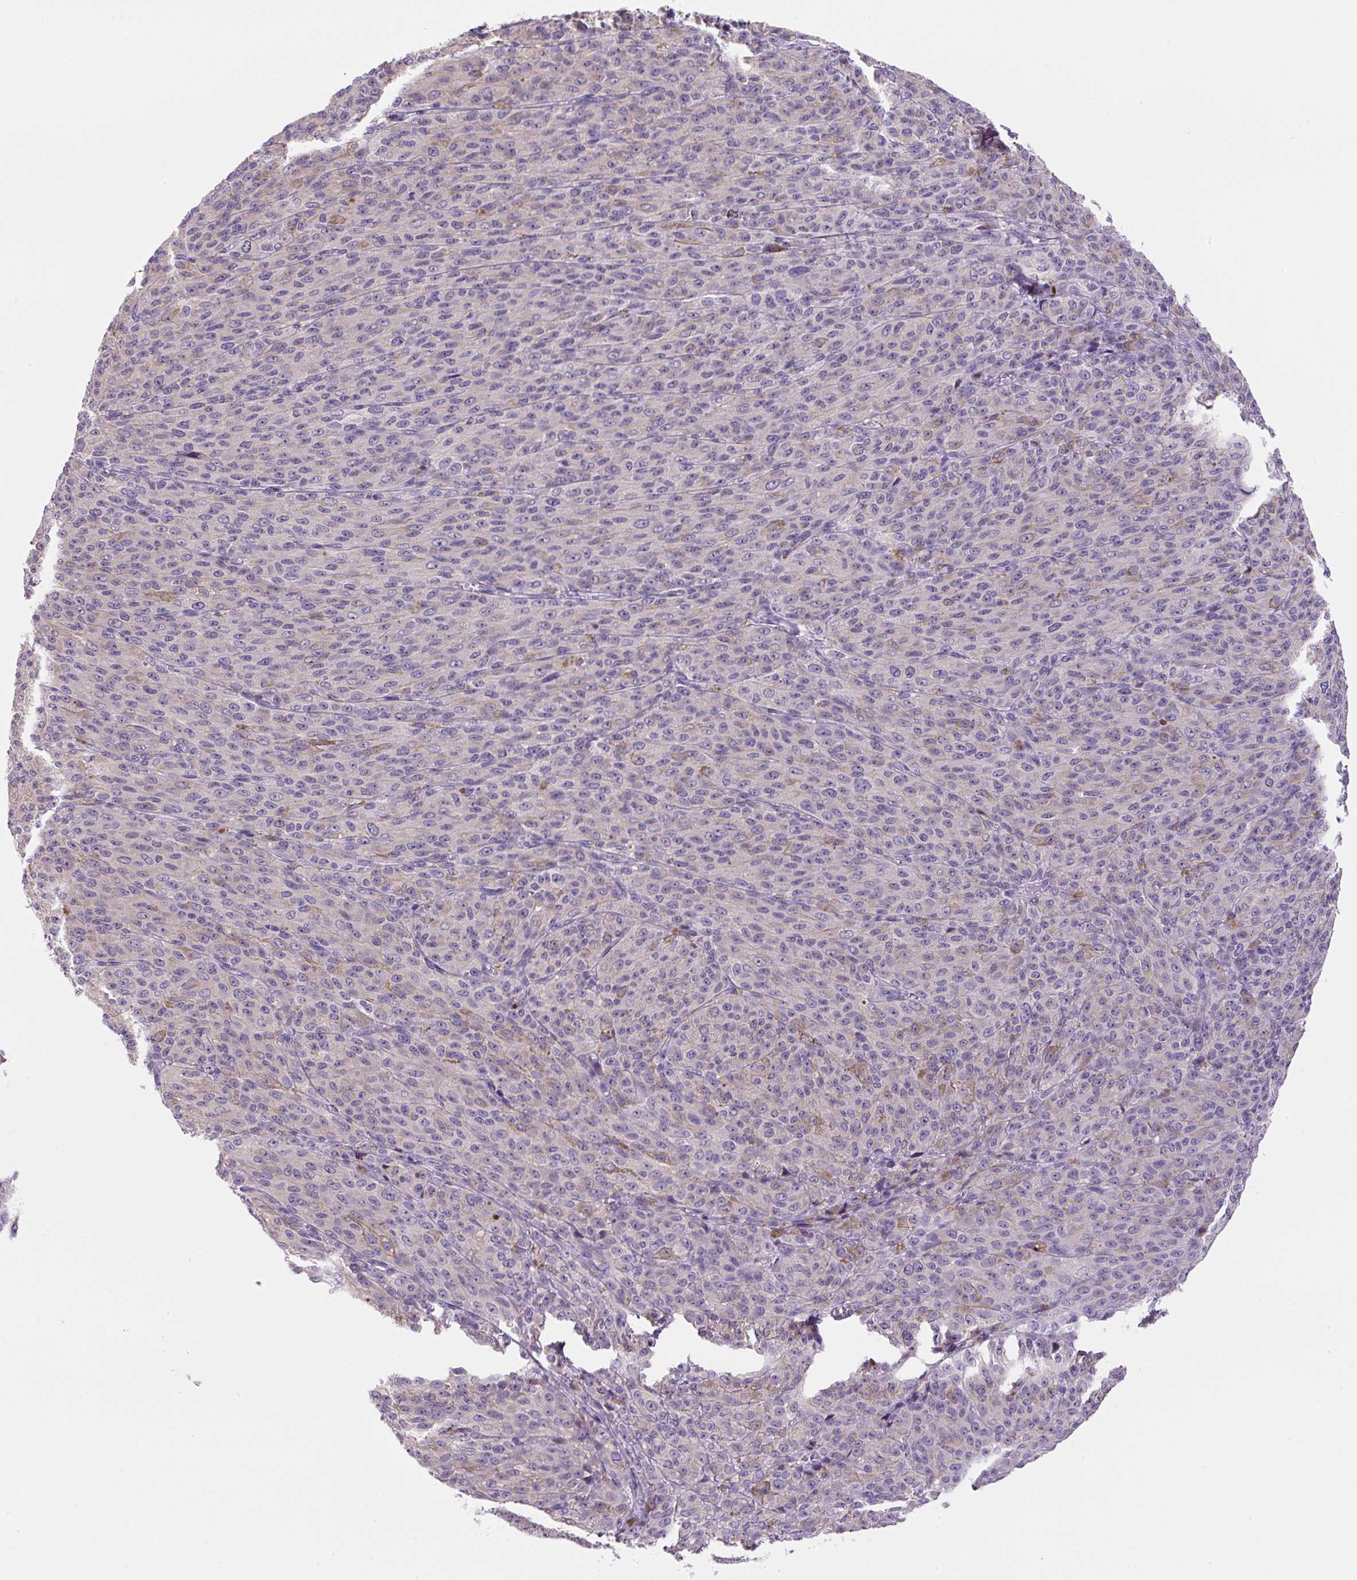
{"staining": {"intensity": "negative", "quantity": "none", "location": "none"}, "tissue": "melanoma", "cell_type": "Tumor cells", "image_type": "cancer", "snomed": [{"axis": "morphology", "description": "Malignant melanoma, NOS"}, {"axis": "topography", "description": "Skin"}], "caption": "Immunohistochemistry (IHC) image of human malignant melanoma stained for a protein (brown), which exhibits no positivity in tumor cells. (DAB (3,3'-diaminobenzidine) immunohistochemistry visualized using brightfield microscopy, high magnification).", "gene": "FZD5", "patient": {"sex": "female", "age": 52}}